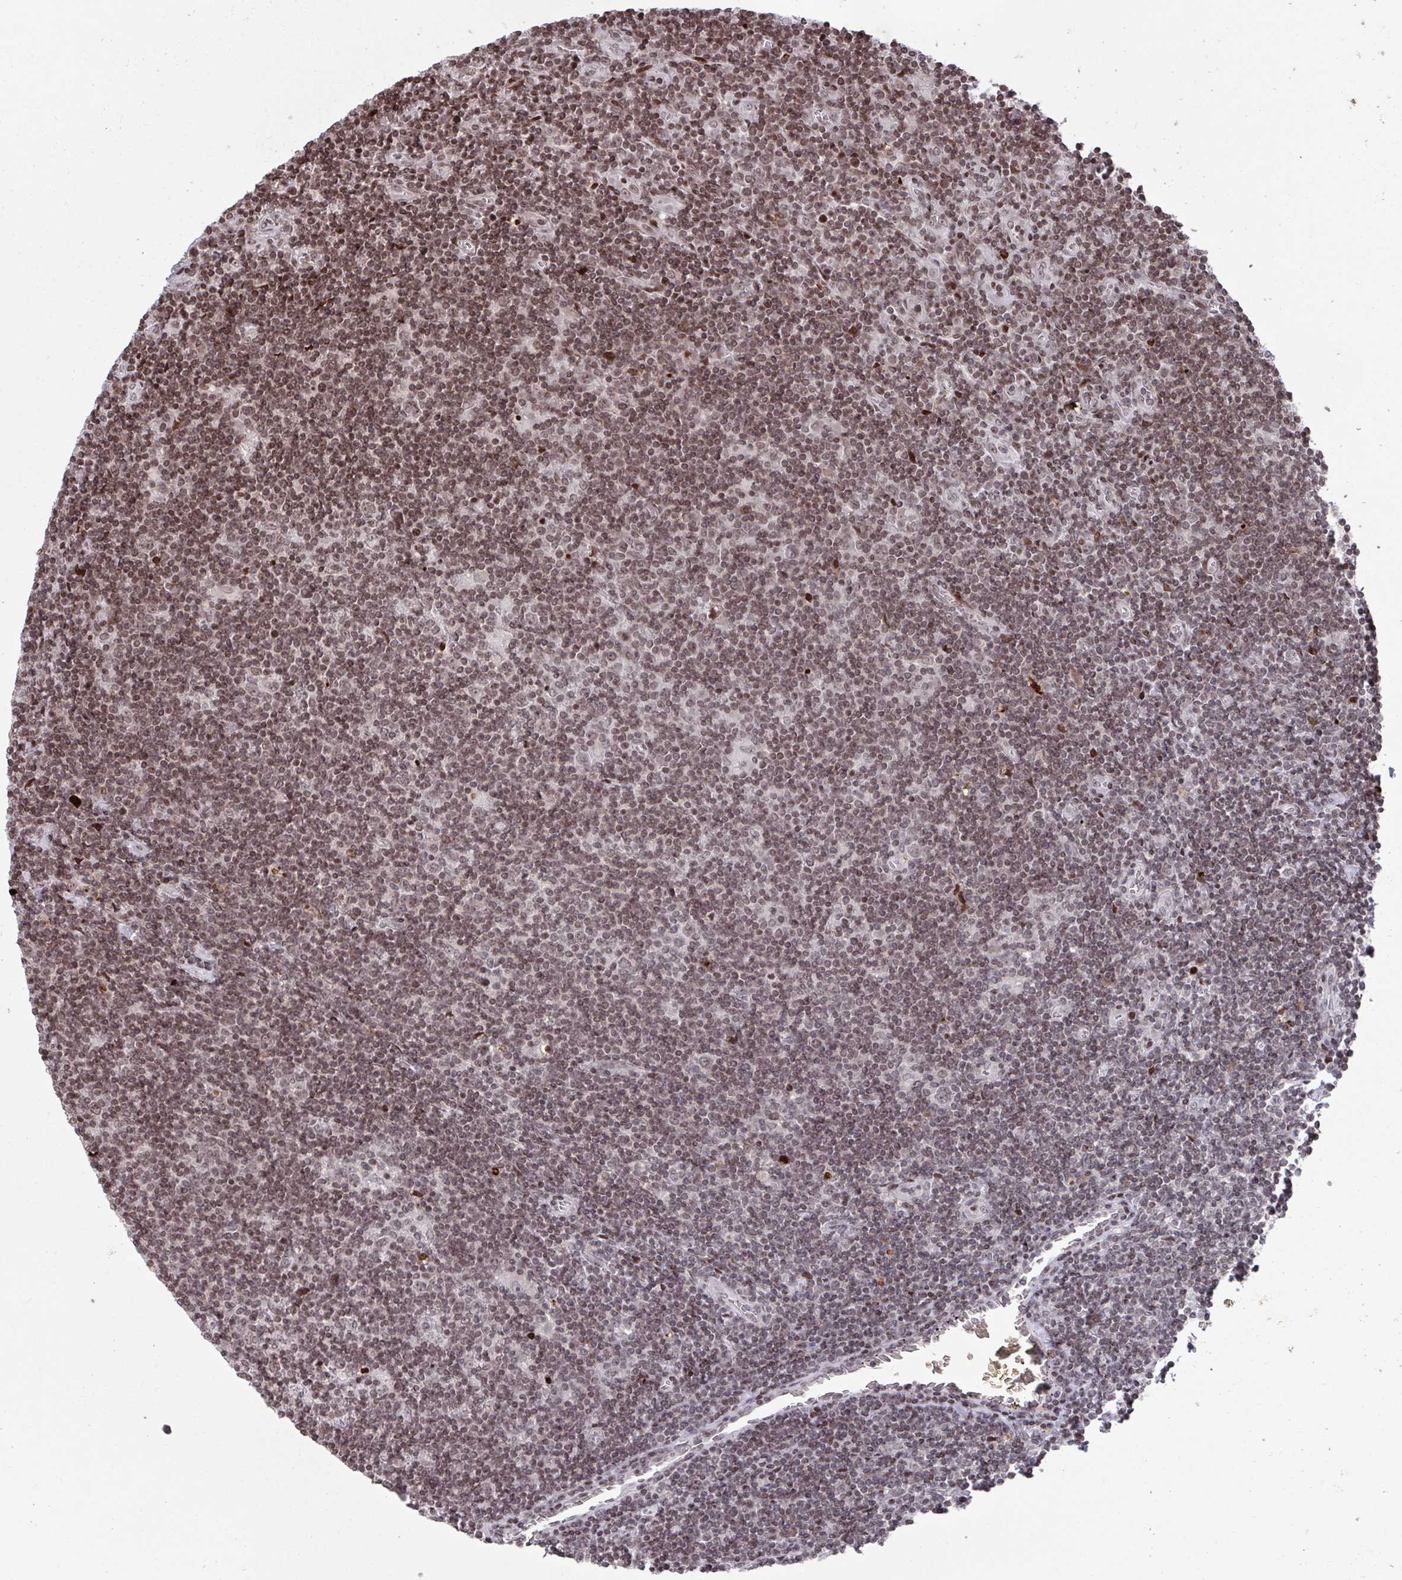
{"staining": {"intensity": "weak", "quantity": "<25%", "location": "nuclear"}, "tissue": "lymphoma", "cell_type": "Tumor cells", "image_type": "cancer", "snomed": [{"axis": "morphology", "description": "Hodgkin's disease, NOS"}, {"axis": "topography", "description": "Lymph node"}], "caption": "DAB (3,3'-diaminobenzidine) immunohistochemical staining of lymphoma exhibits no significant staining in tumor cells. (IHC, brightfield microscopy, high magnification).", "gene": "NIP7", "patient": {"sex": "male", "age": 40}}